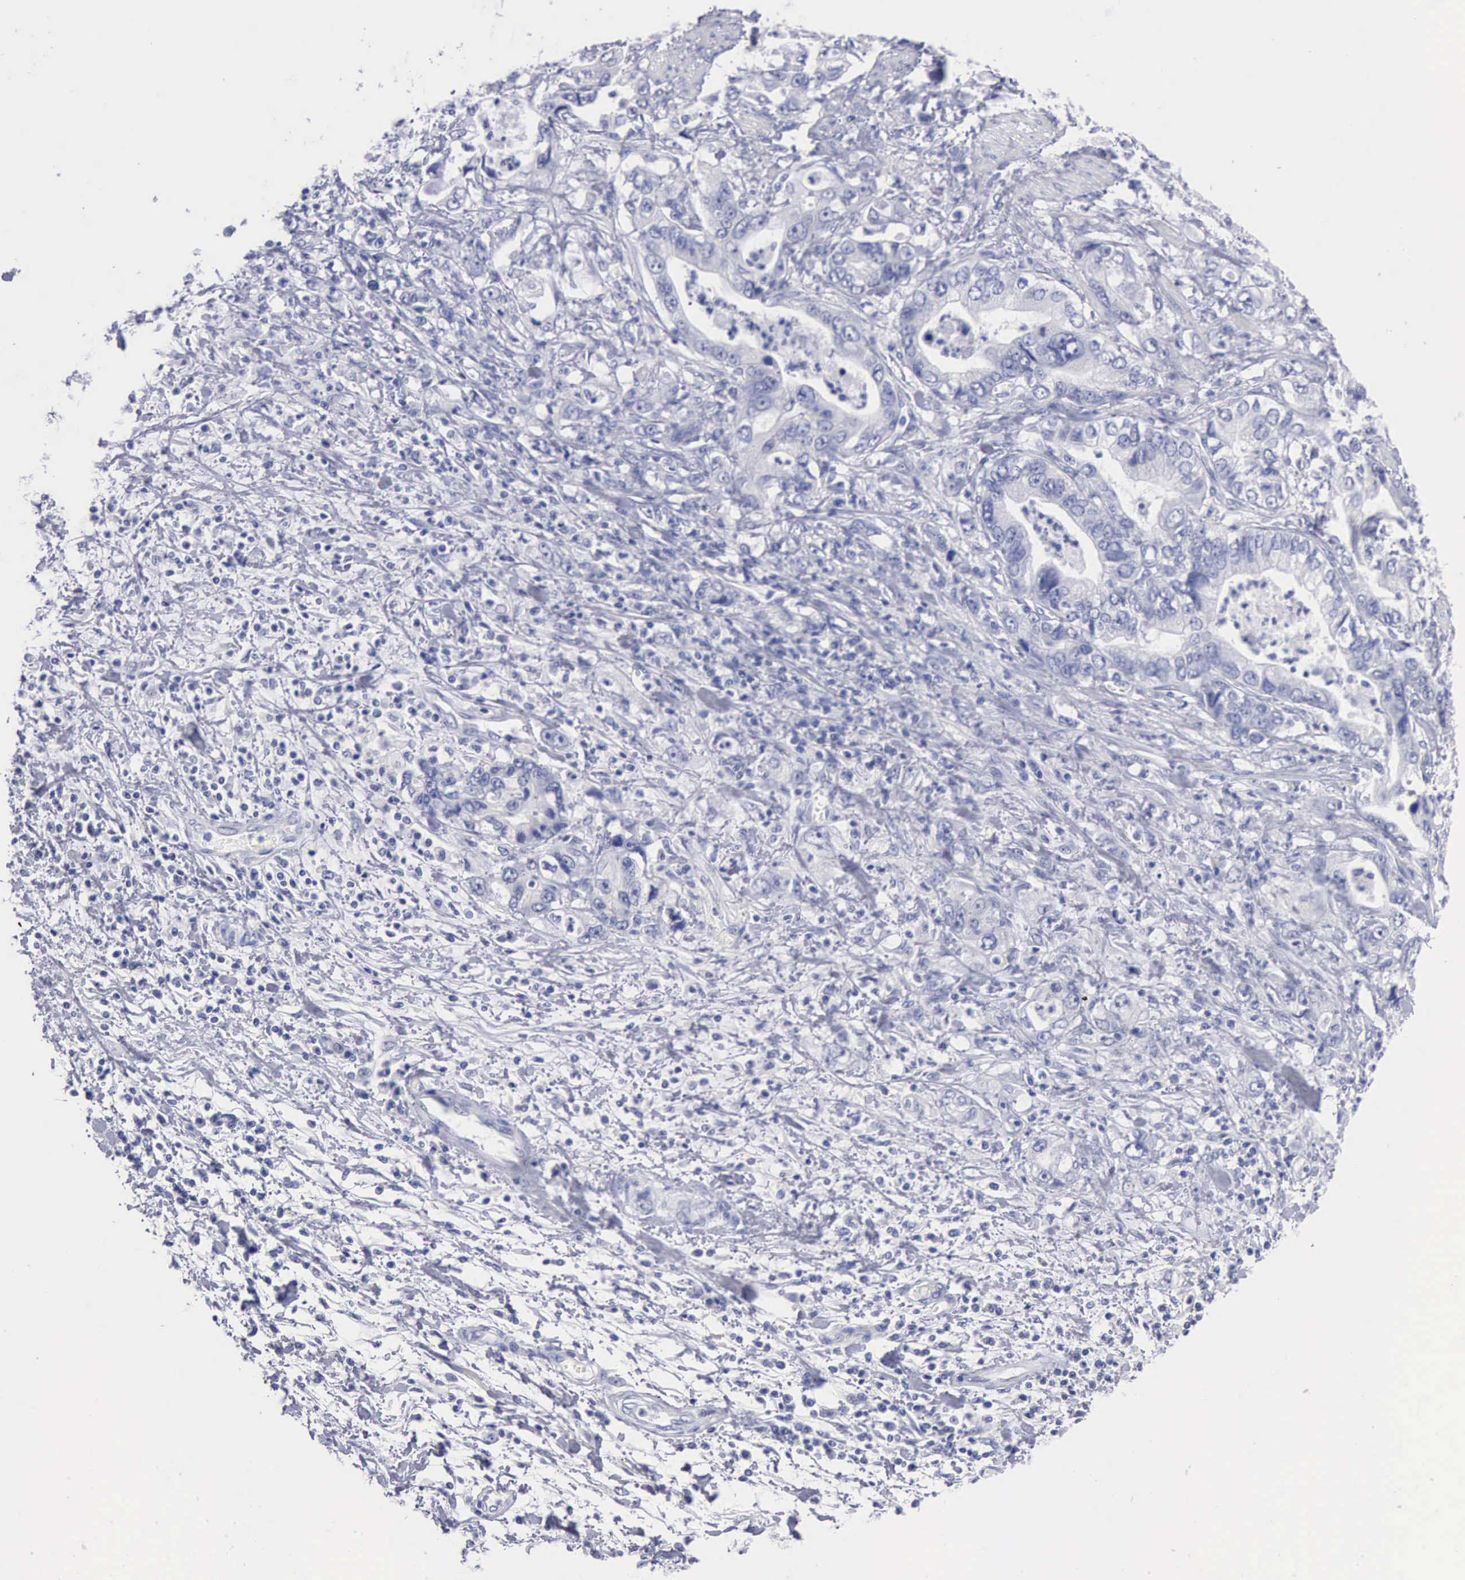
{"staining": {"intensity": "negative", "quantity": "none", "location": "none"}, "tissue": "stomach cancer", "cell_type": "Tumor cells", "image_type": "cancer", "snomed": [{"axis": "morphology", "description": "Adenocarcinoma, NOS"}, {"axis": "topography", "description": "Pancreas"}, {"axis": "topography", "description": "Stomach, upper"}], "caption": "Tumor cells show no significant protein positivity in stomach cancer (adenocarcinoma). (DAB IHC with hematoxylin counter stain).", "gene": "ANGEL1", "patient": {"sex": "male", "age": 77}}